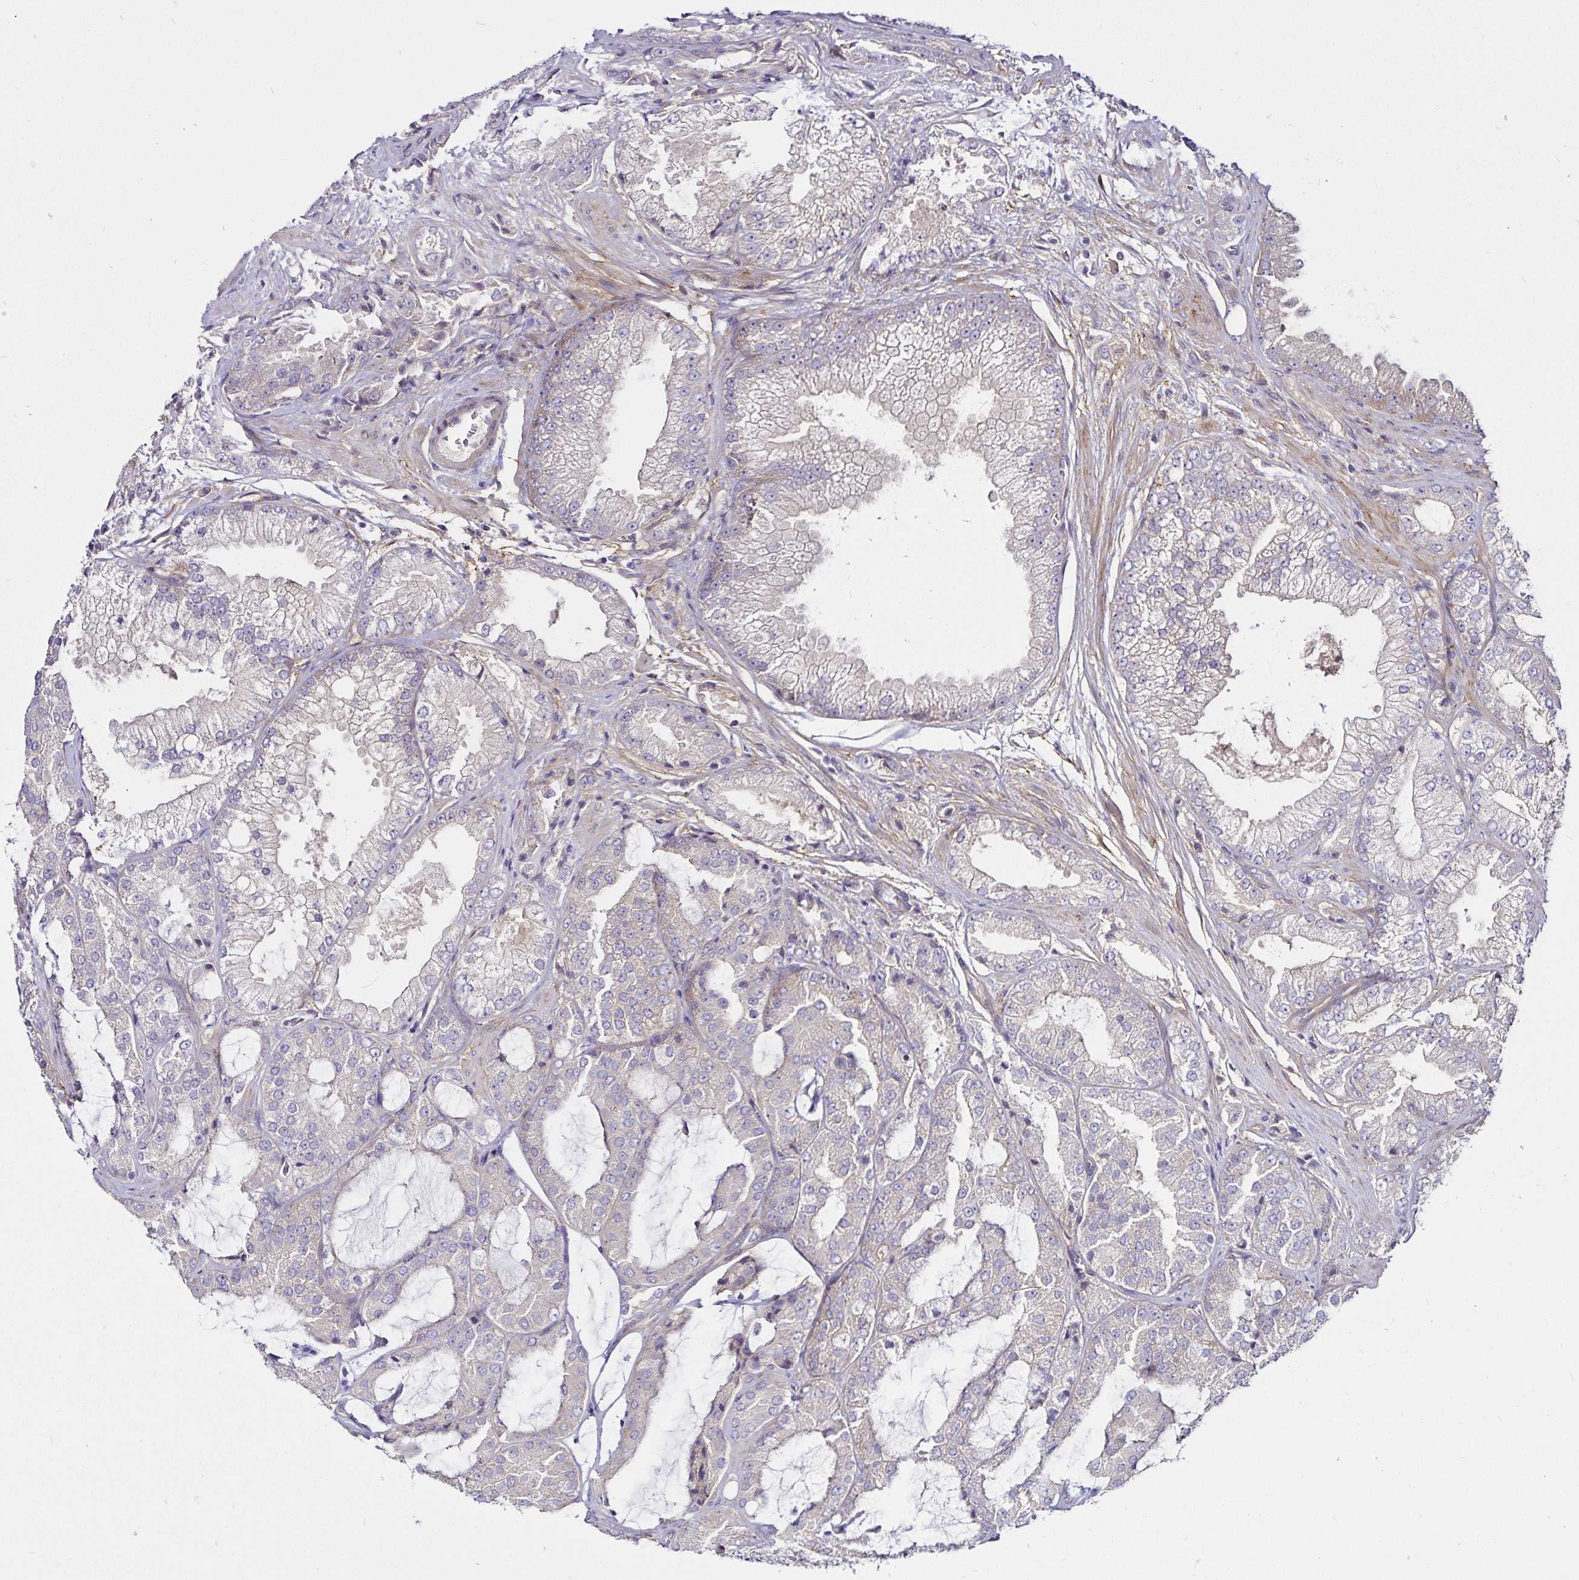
{"staining": {"intensity": "negative", "quantity": "none", "location": "none"}, "tissue": "prostate cancer", "cell_type": "Tumor cells", "image_type": "cancer", "snomed": [{"axis": "morphology", "description": "Adenocarcinoma, High grade"}, {"axis": "topography", "description": "Prostate"}], "caption": "An image of prostate cancer stained for a protein shows no brown staining in tumor cells.", "gene": "GNG12", "patient": {"sex": "male", "age": 68}}